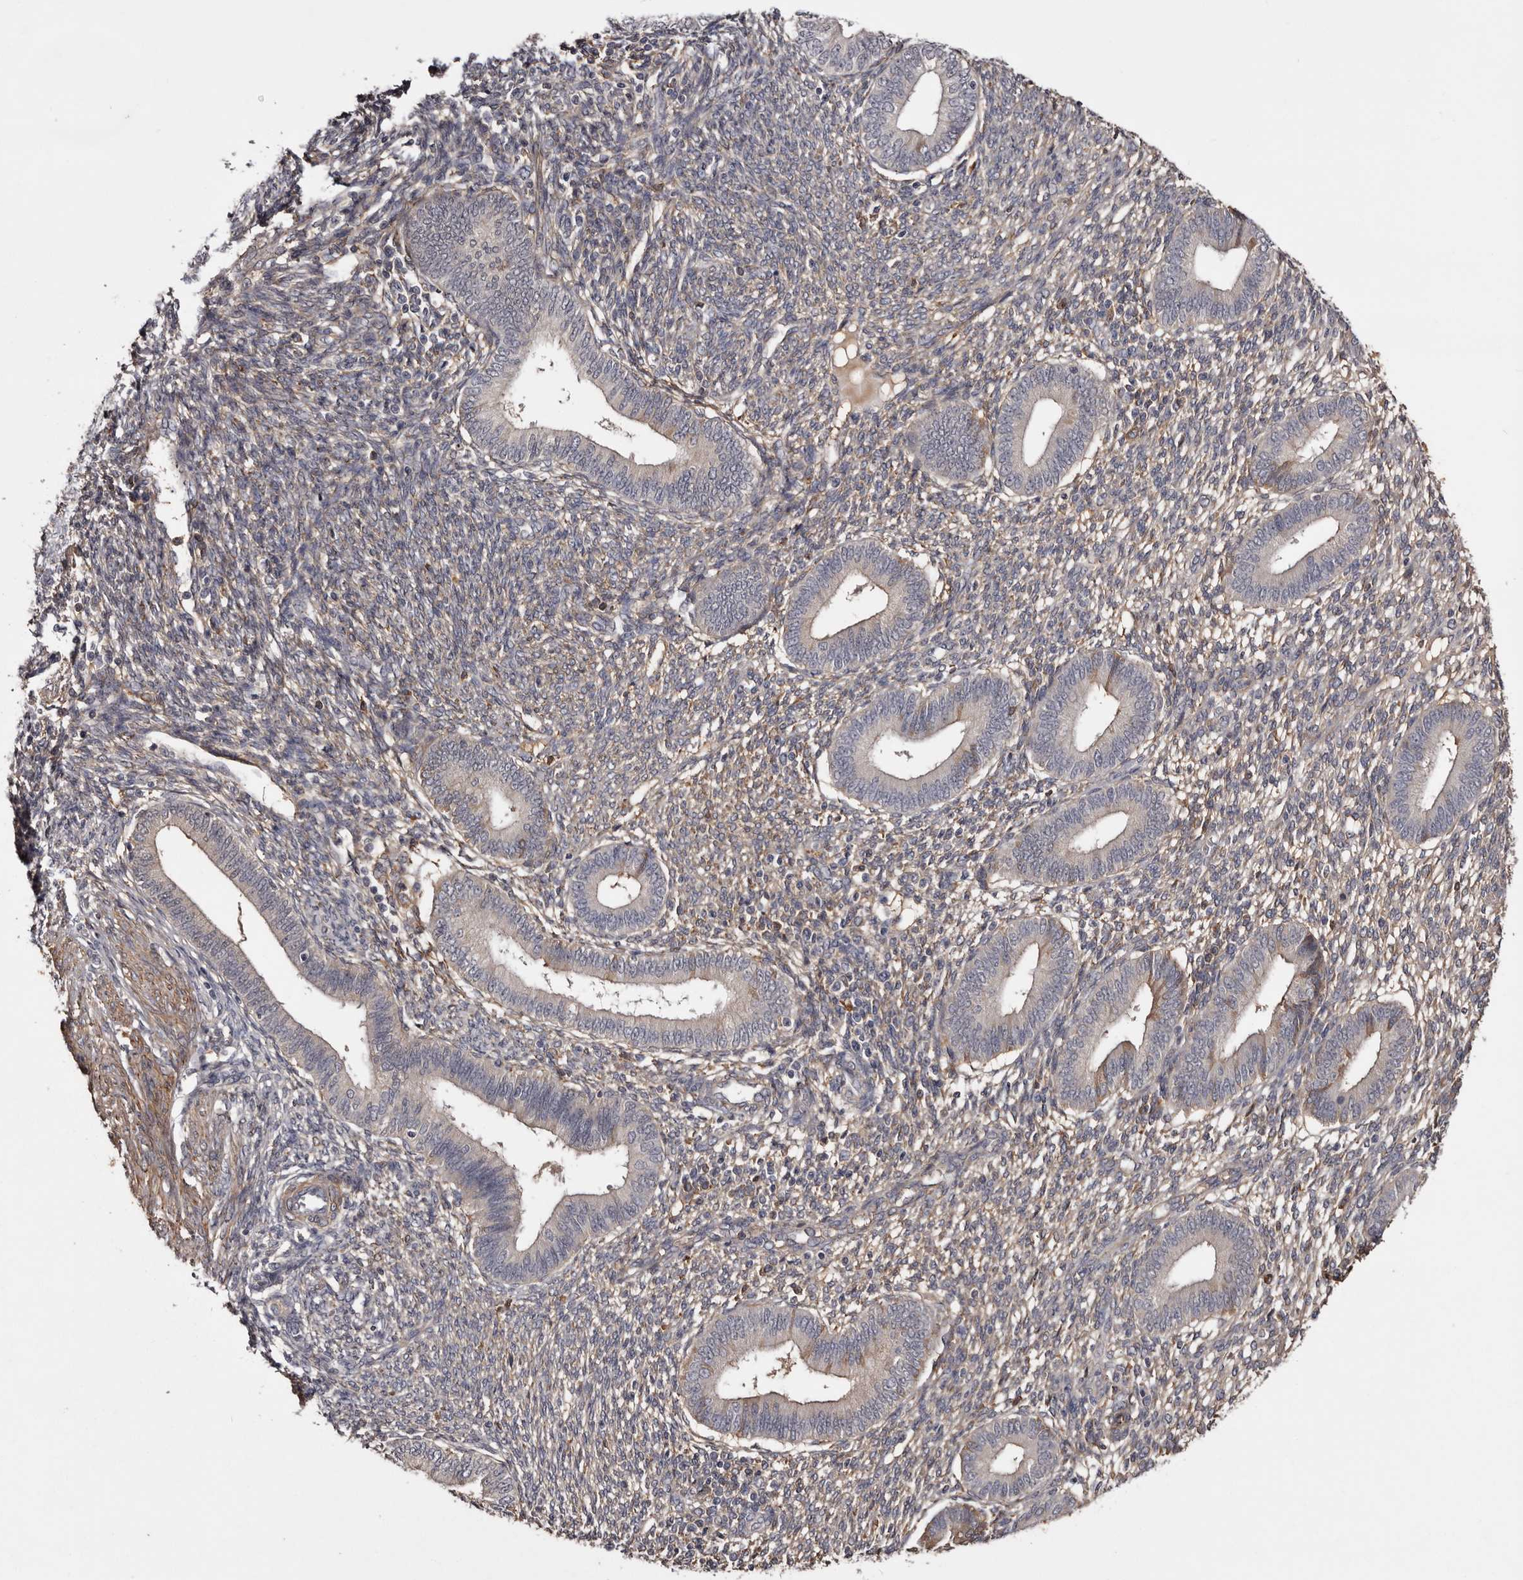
{"staining": {"intensity": "weak", "quantity": "25%-75%", "location": "cytoplasmic/membranous"}, "tissue": "endometrium", "cell_type": "Cells in endometrial stroma", "image_type": "normal", "snomed": [{"axis": "morphology", "description": "Normal tissue, NOS"}, {"axis": "topography", "description": "Endometrium"}], "caption": "Unremarkable endometrium demonstrates weak cytoplasmic/membranous positivity in about 25%-75% of cells in endometrial stroma, visualized by immunohistochemistry.", "gene": "CYP1B1", "patient": {"sex": "female", "age": 46}}